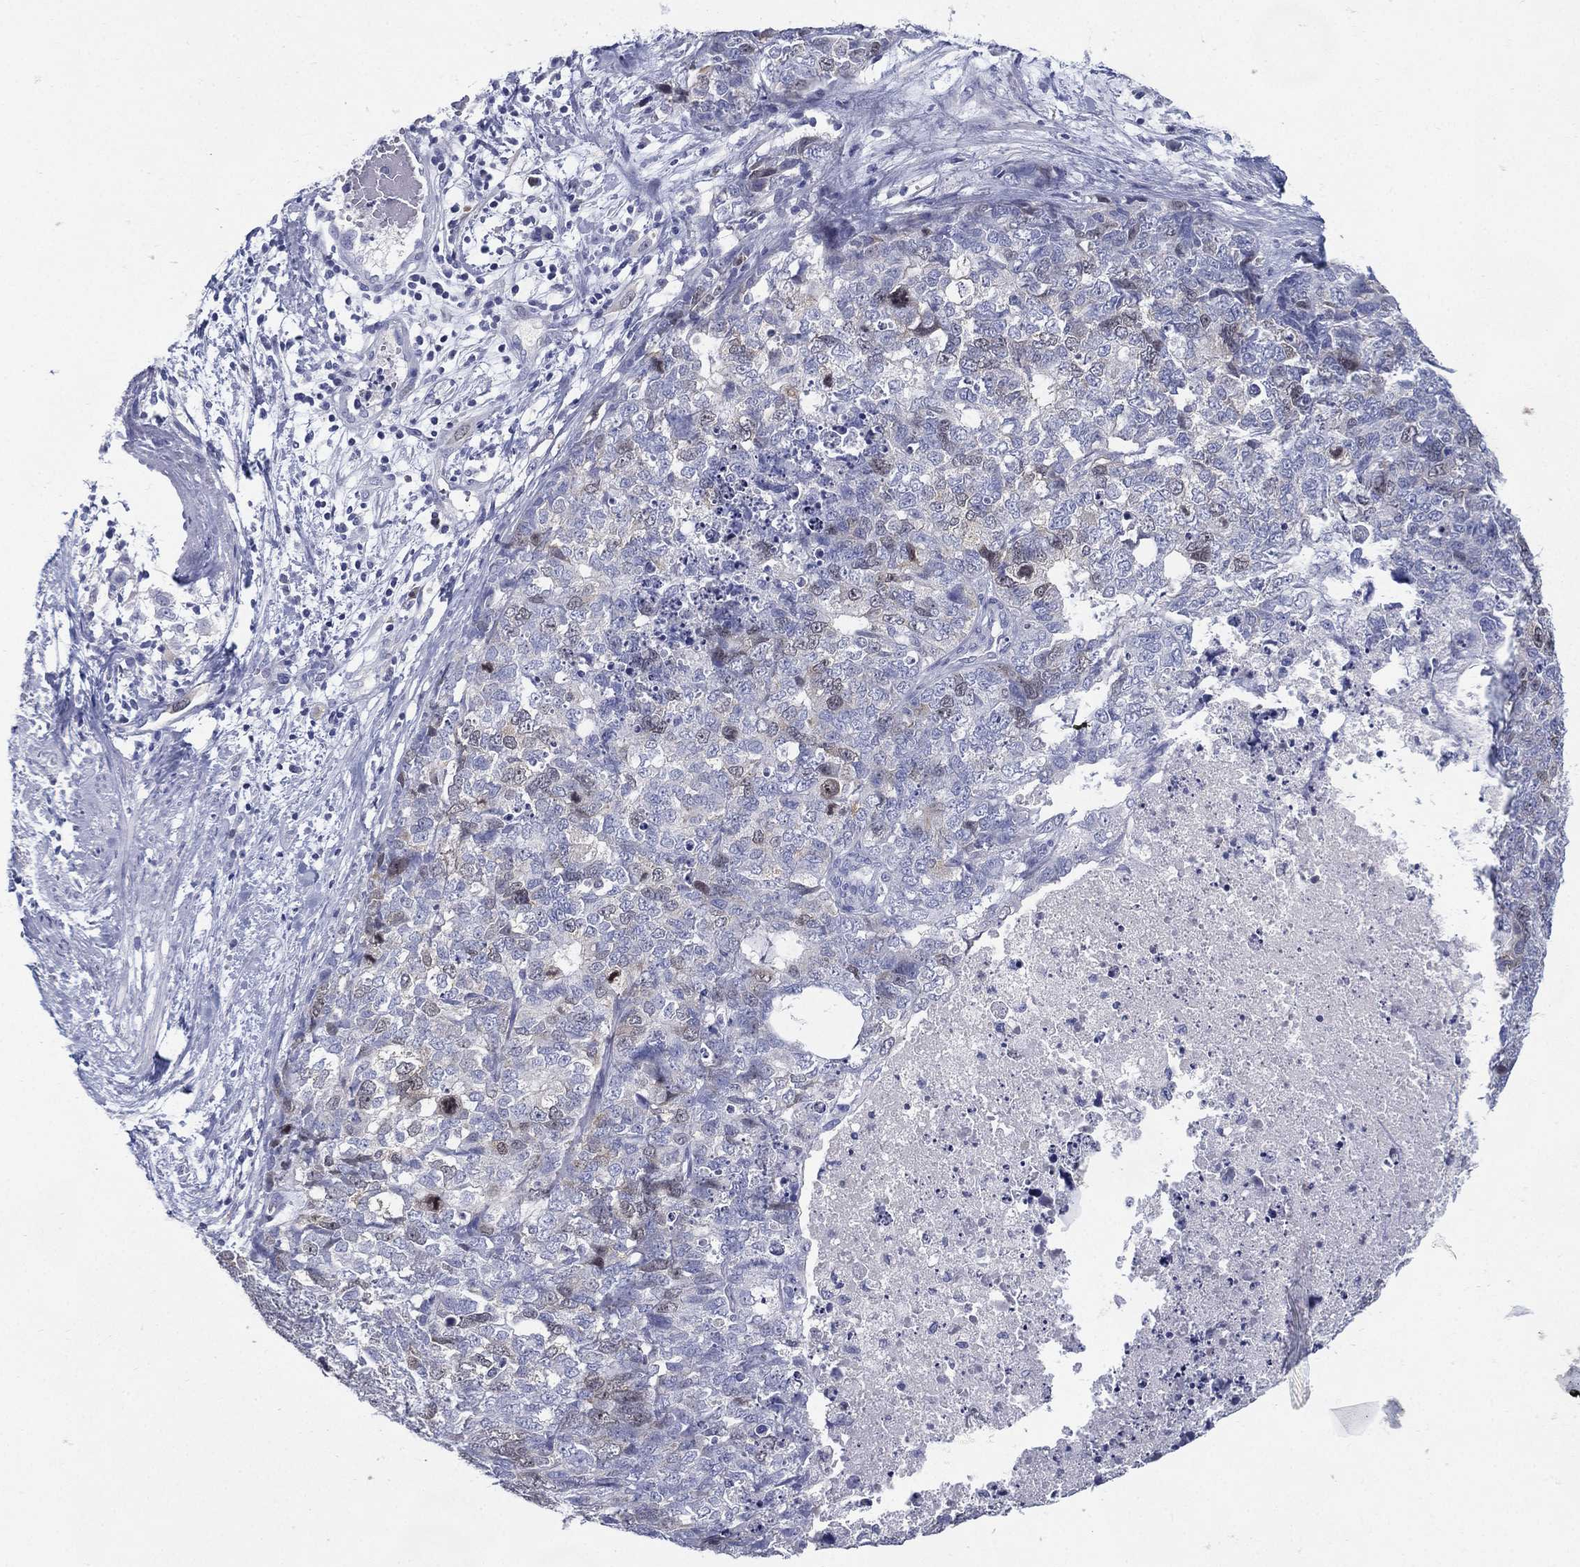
{"staining": {"intensity": "negative", "quantity": "none", "location": "none"}, "tissue": "cervical cancer", "cell_type": "Tumor cells", "image_type": "cancer", "snomed": [{"axis": "morphology", "description": "Squamous cell carcinoma, NOS"}, {"axis": "topography", "description": "Cervix"}], "caption": "This is an IHC photomicrograph of human squamous cell carcinoma (cervical). There is no expression in tumor cells.", "gene": "KIF2C", "patient": {"sex": "female", "age": 63}}